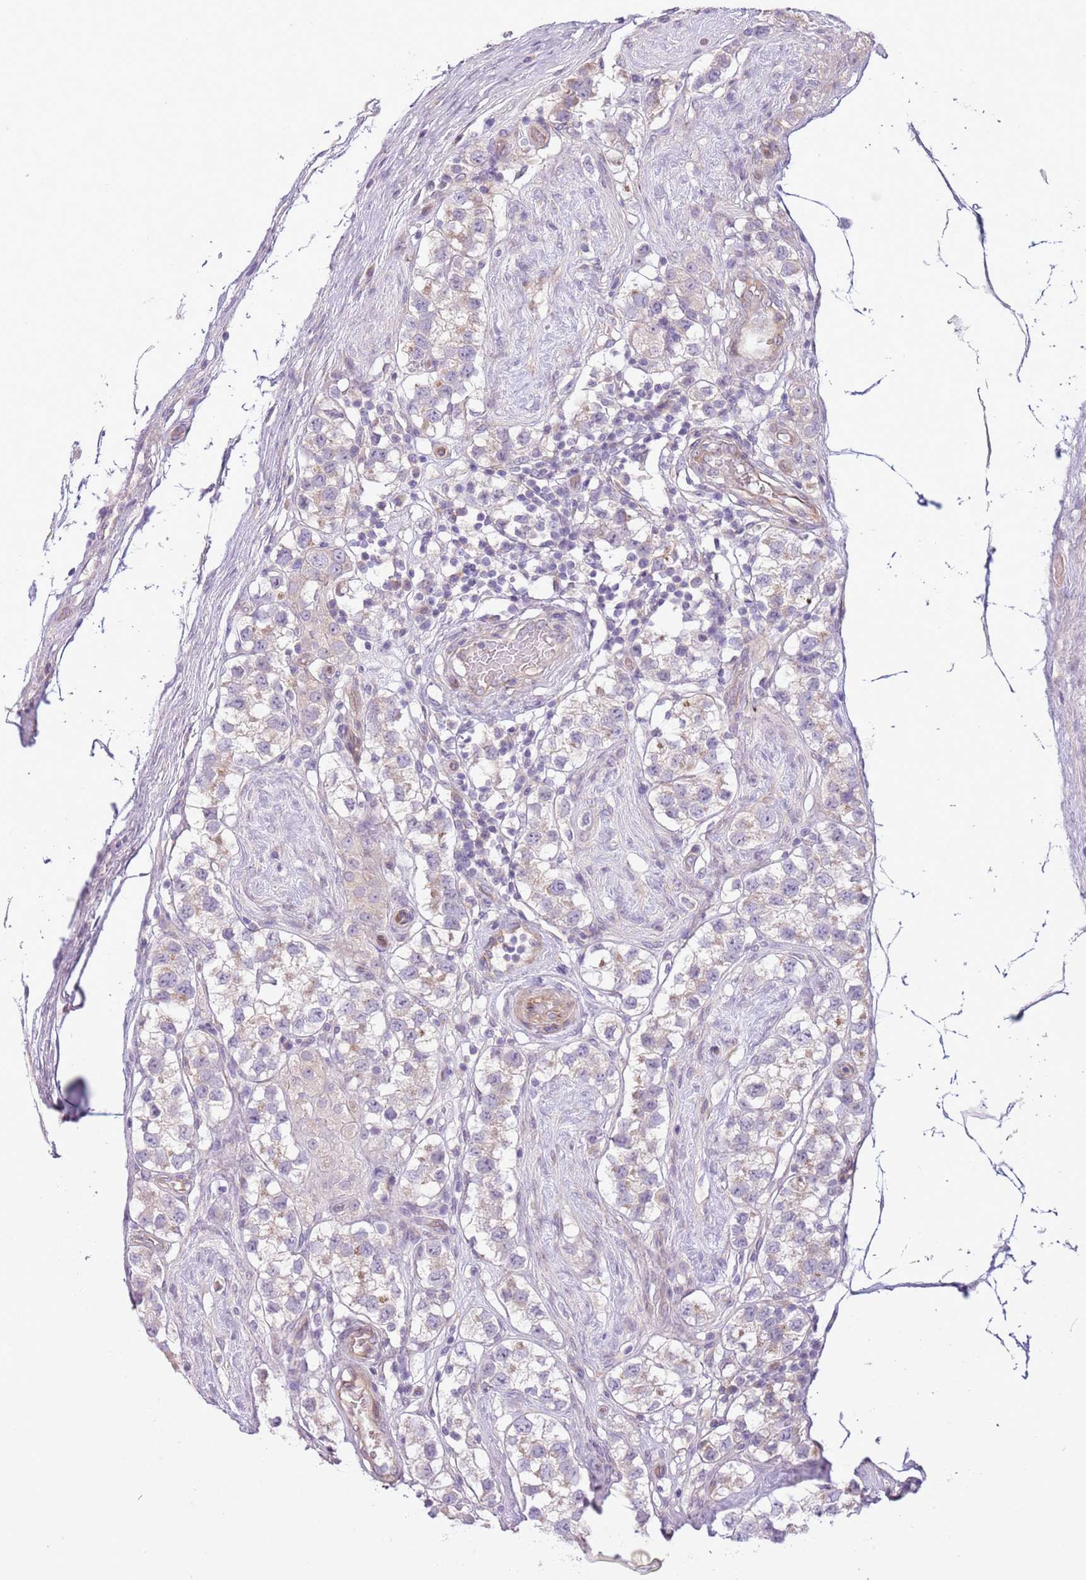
{"staining": {"intensity": "weak", "quantity": "<25%", "location": "cytoplasmic/membranous"}, "tissue": "testis cancer", "cell_type": "Tumor cells", "image_type": "cancer", "snomed": [{"axis": "morphology", "description": "Seminoma, NOS"}, {"axis": "topography", "description": "Testis"}], "caption": "Immunohistochemistry of testis seminoma demonstrates no positivity in tumor cells. (DAB IHC visualized using brightfield microscopy, high magnification).", "gene": "MRO", "patient": {"sex": "male", "age": 34}}